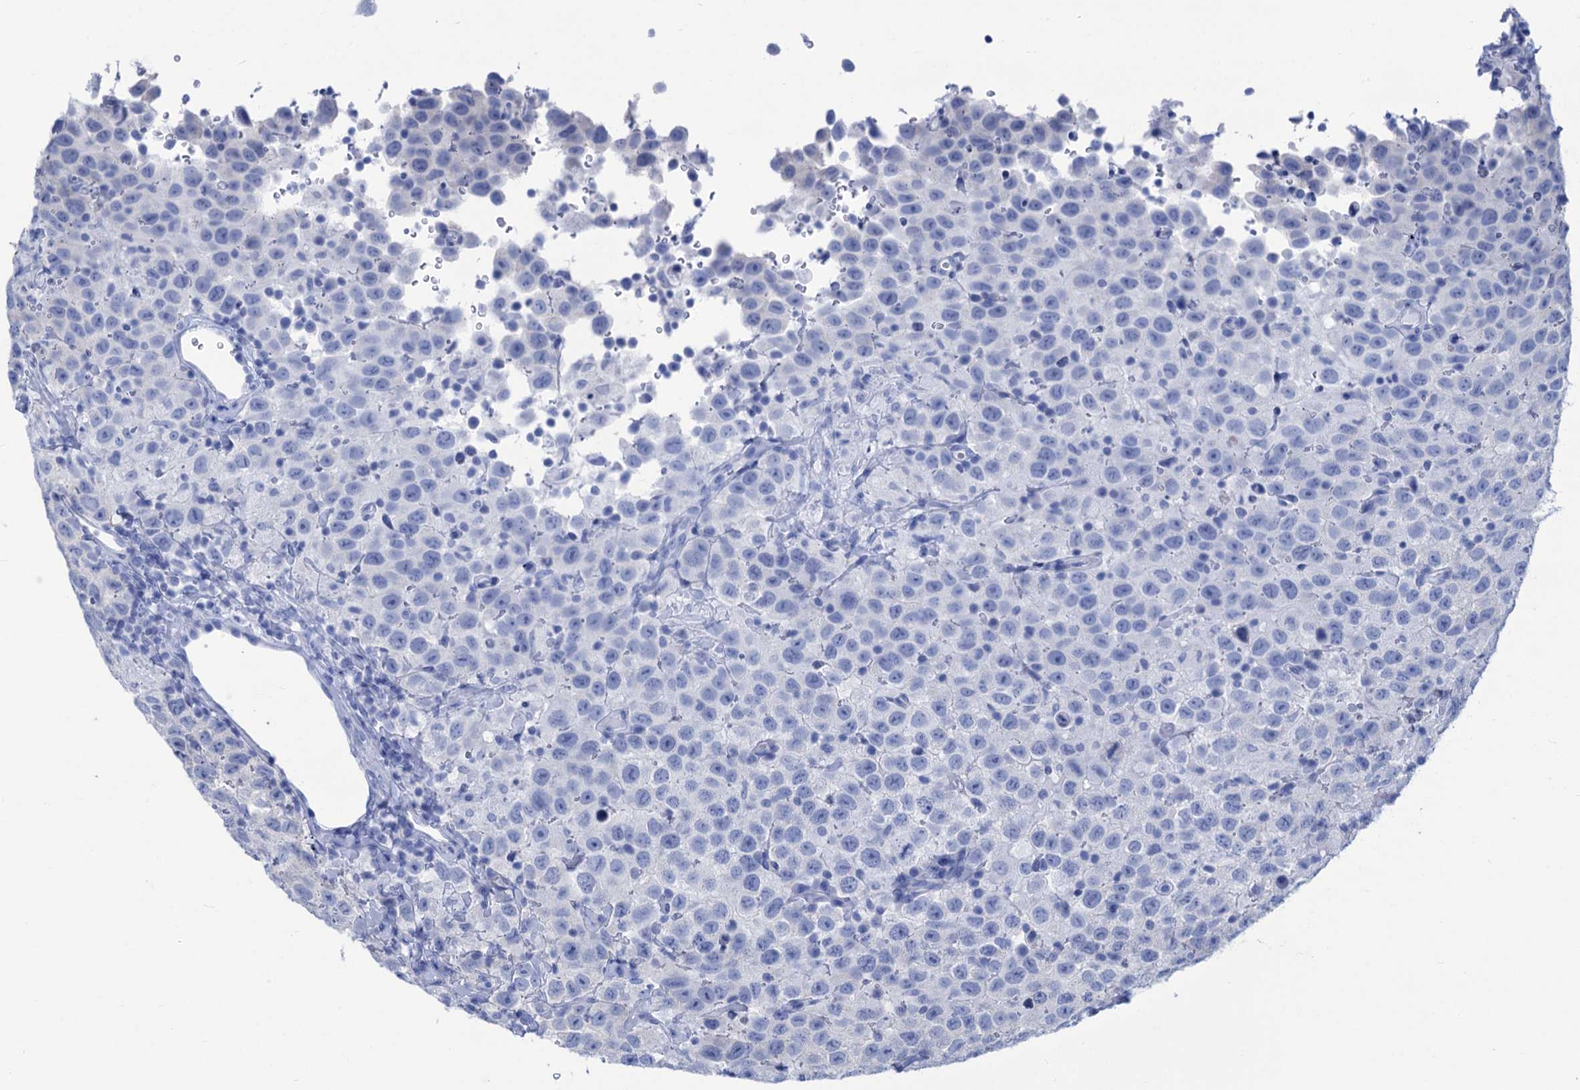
{"staining": {"intensity": "negative", "quantity": "none", "location": "none"}, "tissue": "testis cancer", "cell_type": "Tumor cells", "image_type": "cancer", "snomed": [{"axis": "morphology", "description": "Seminoma, NOS"}, {"axis": "topography", "description": "Testis"}], "caption": "IHC histopathology image of human seminoma (testis) stained for a protein (brown), which exhibits no staining in tumor cells.", "gene": "CABYR", "patient": {"sex": "male", "age": 41}}